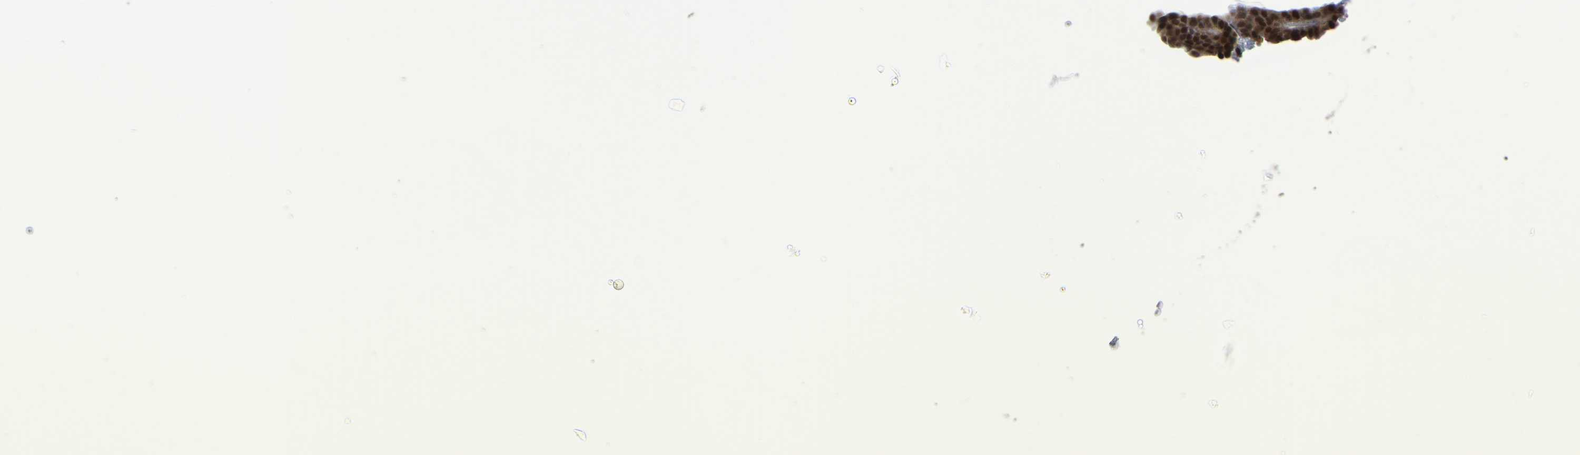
{"staining": {"intensity": "strong", "quantity": ">75%", "location": "cytoplasmic/membranous,nuclear"}, "tissue": "renal cancer", "cell_type": "Tumor cells", "image_type": "cancer", "snomed": [{"axis": "morphology", "description": "Adenocarcinoma, NOS"}, {"axis": "topography", "description": "Kidney"}], "caption": "A high amount of strong cytoplasmic/membranous and nuclear staining is appreciated in approximately >75% of tumor cells in renal cancer (adenocarcinoma) tissue.", "gene": "KLRG2", "patient": {"sex": "male", "age": 63}}